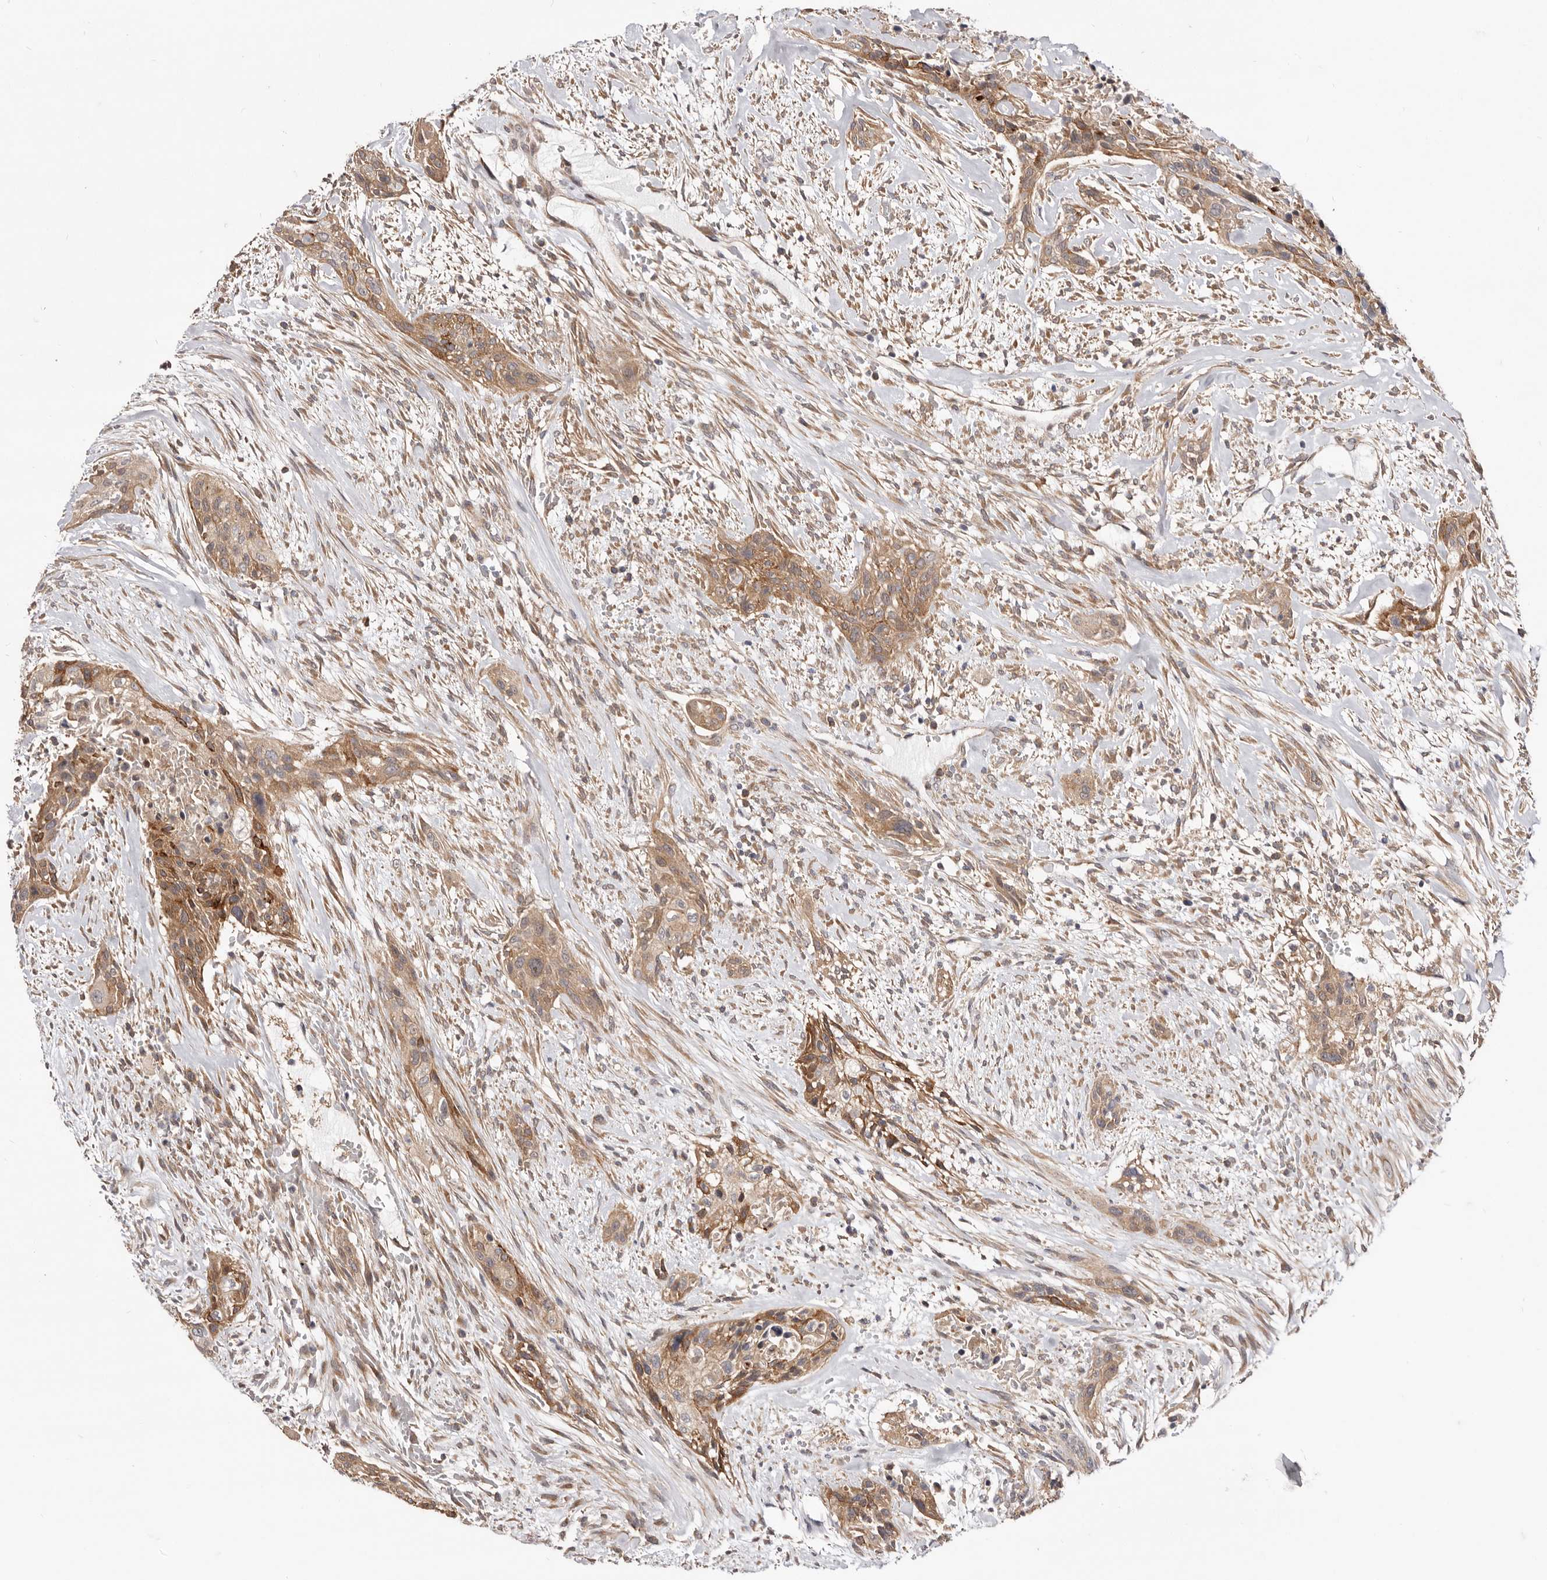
{"staining": {"intensity": "moderate", "quantity": ">75%", "location": "cytoplasmic/membranous"}, "tissue": "urothelial cancer", "cell_type": "Tumor cells", "image_type": "cancer", "snomed": [{"axis": "morphology", "description": "Urothelial carcinoma, High grade"}, {"axis": "topography", "description": "Urinary bladder"}], "caption": "Urothelial carcinoma (high-grade) tissue displays moderate cytoplasmic/membranous staining in approximately >75% of tumor cells The staining is performed using DAB brown chromogen to label protein expression. The nuclei are counter-stained blue using hematoxylin.", "gene": "GPATCH4", "patient": {"sex": "male", "age": 35}}